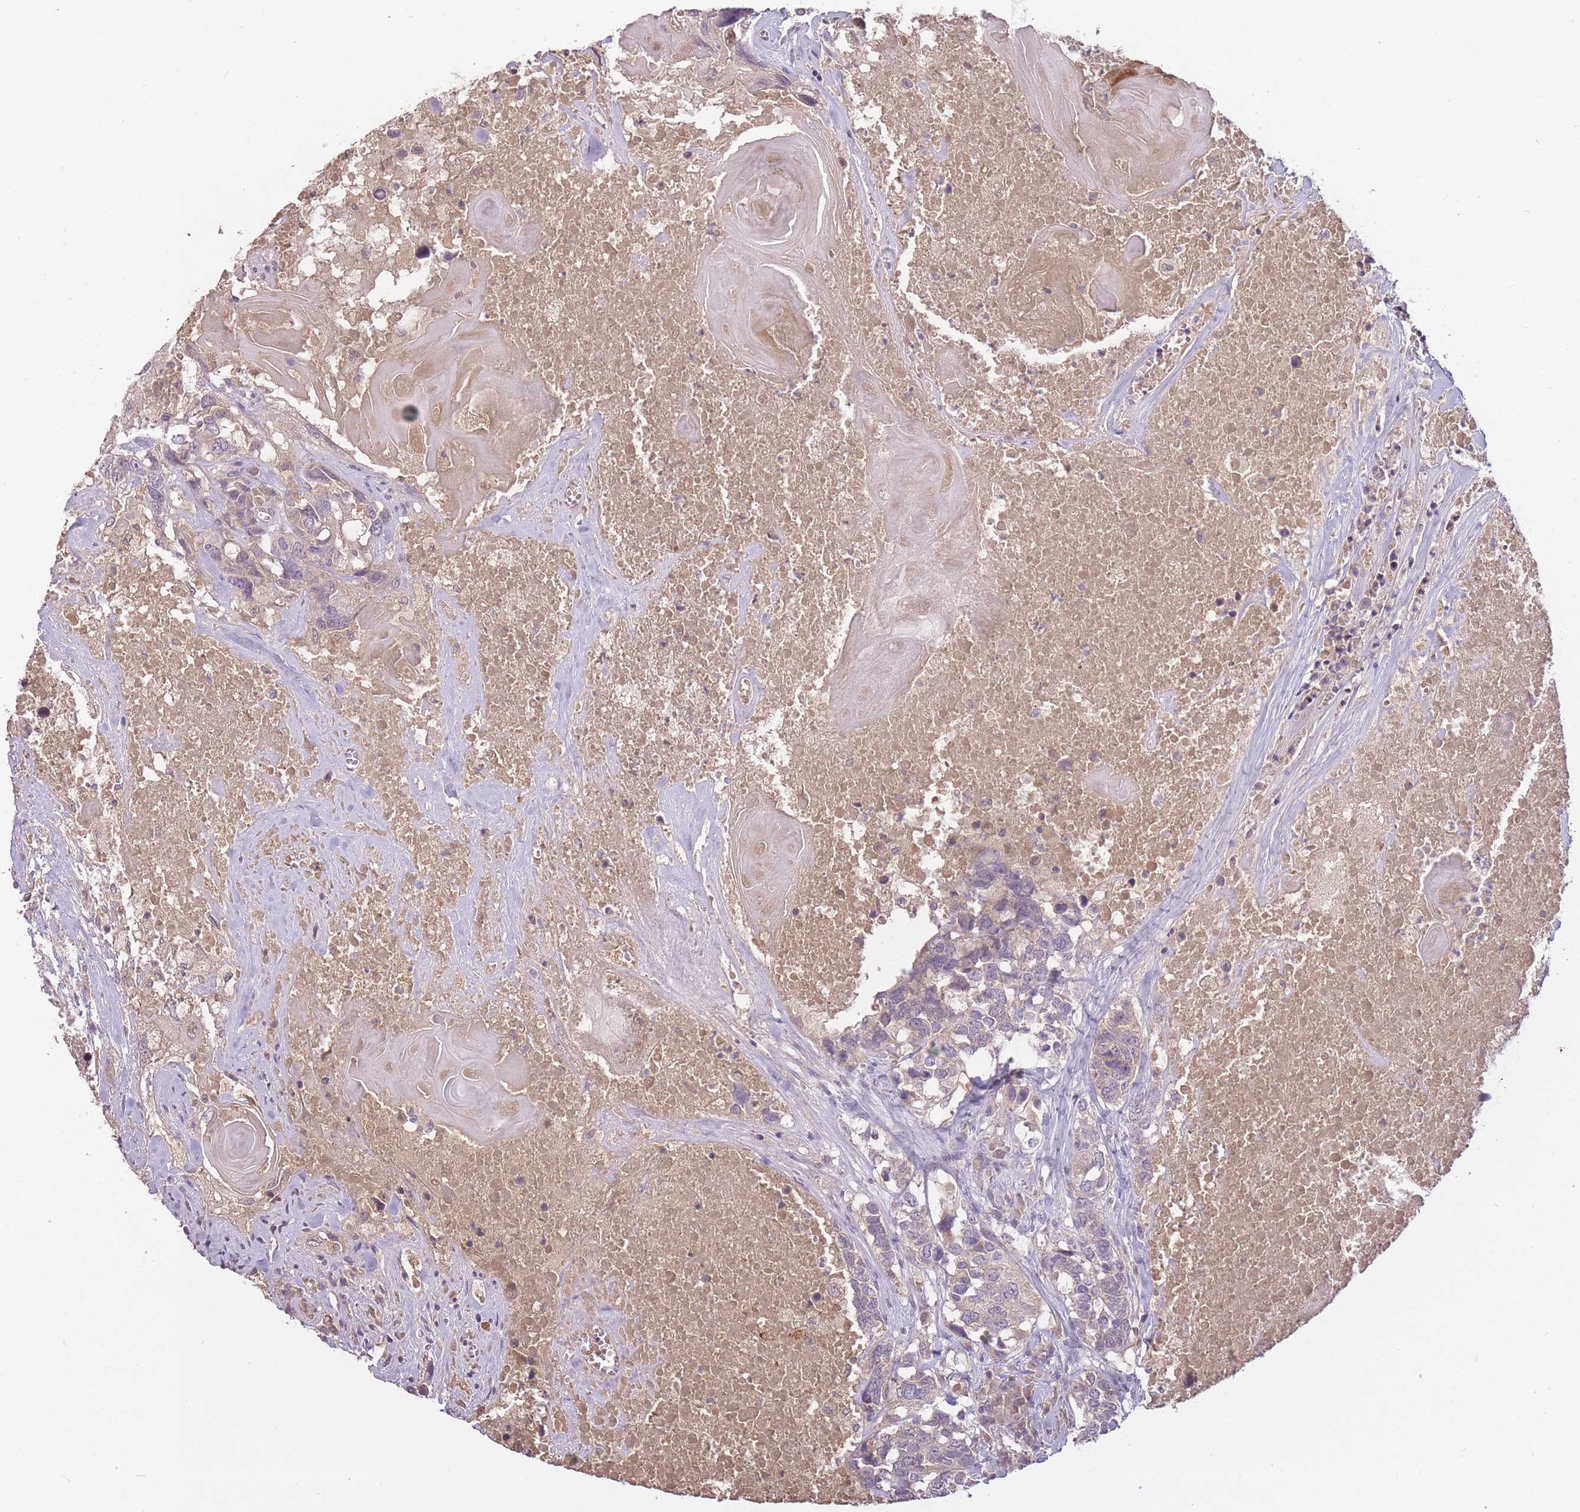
{"staining": {"intensity": "negative", "quantity": "none", "location": "none"}, "tissue": "head and neck cancer", "cell_type": "Tumor cells", "image_type": "cancer", "snomed": [{"axis": "morphology", "description": "Squamous cell carcinoma, NOS"}, {"axis": "topography", "description": "Head-Neck"}], "caption": "IHC of human head and neck squamous cell carcinoma demonstrates no staining in tumor cells.", "gene": "LRATD2", "patient": {"sex": "male", "age": 66}}